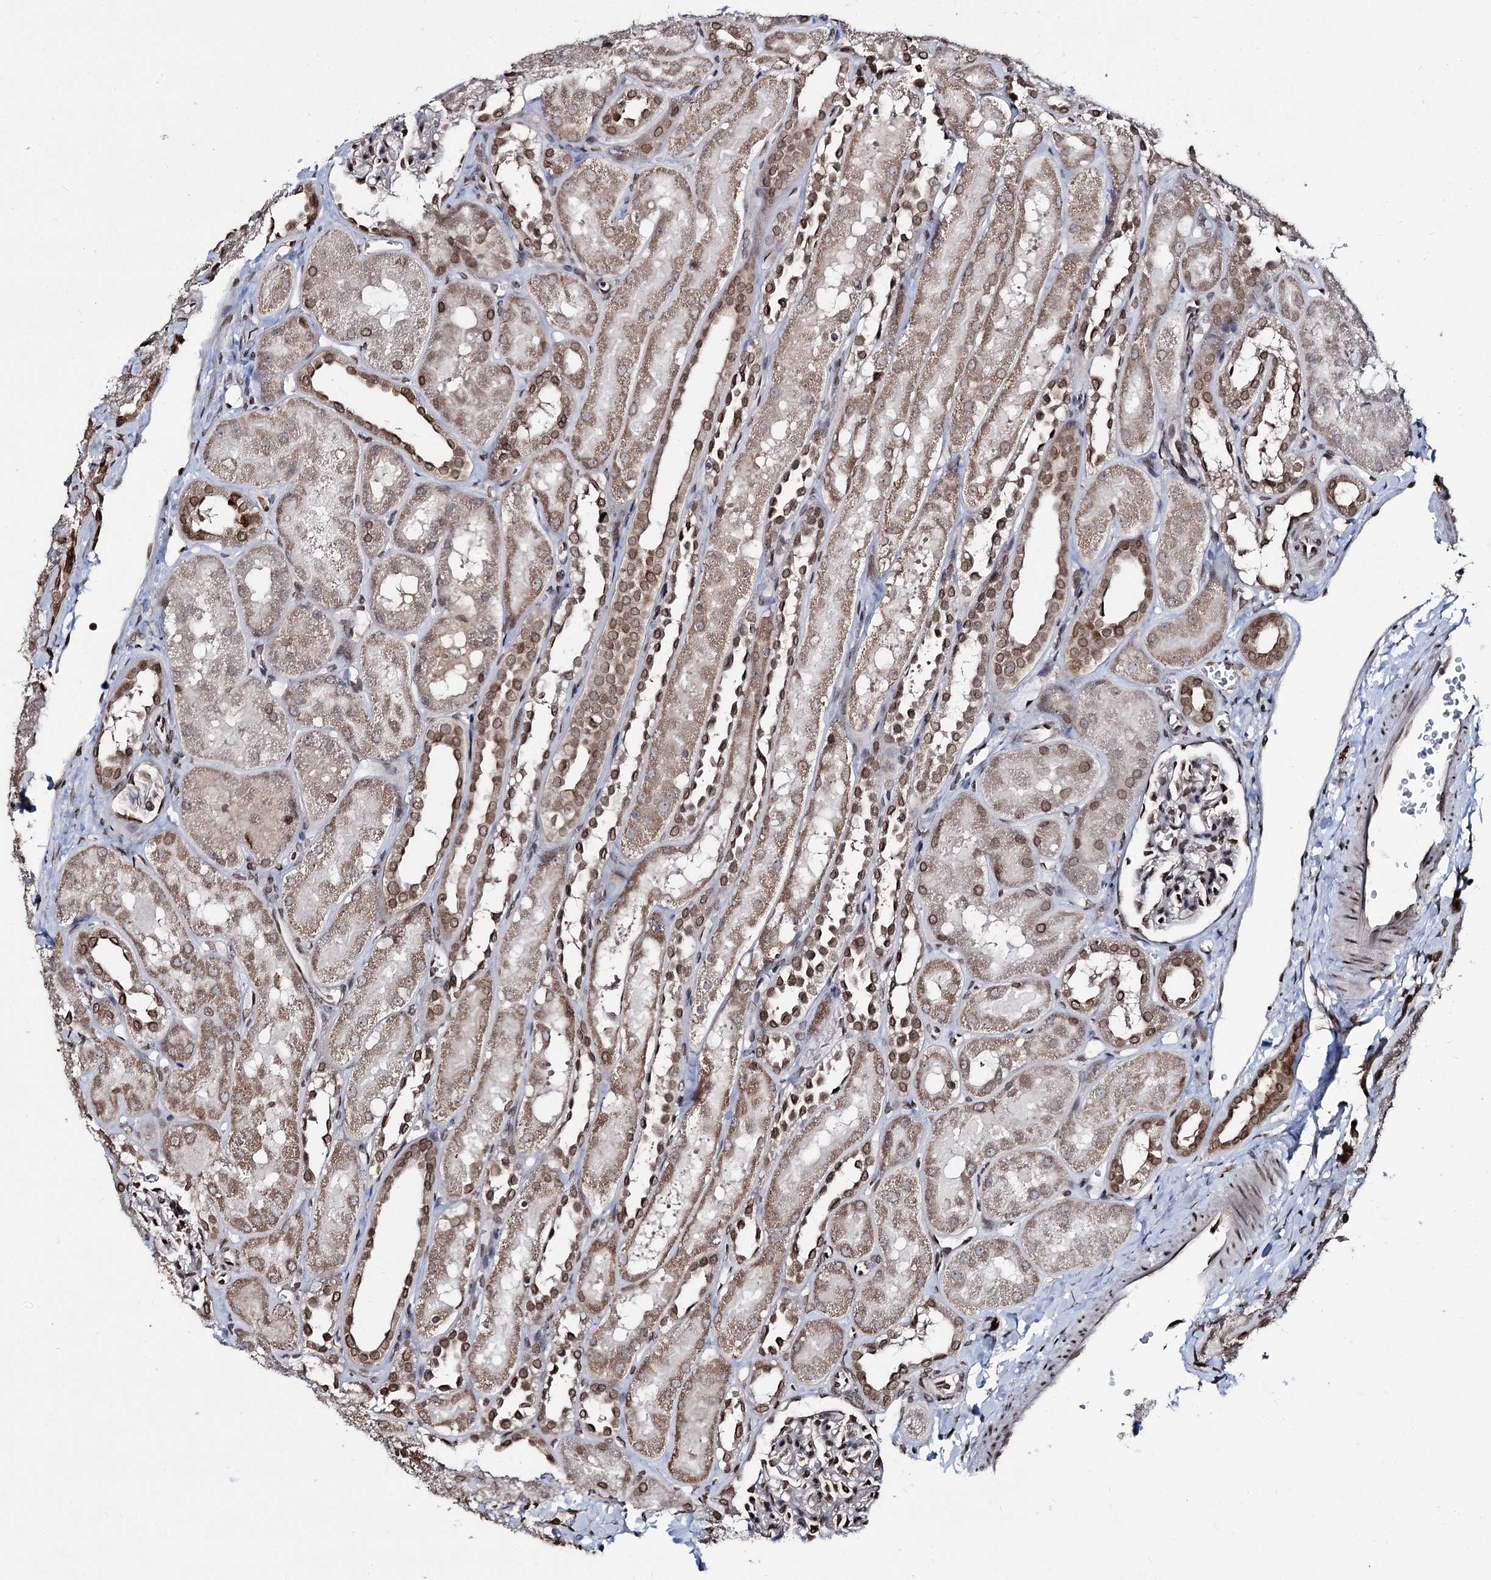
{"staining": {"intensity": "moderate", "quantity": ">75%", "location": "nuclear"}, "tissue": "kidney", "cell_type": "Cells in glomeruli", "image_type": "normal", "snomed": [{"axis": "morphology", "description": "Normal tissue, NOS"}, {"axis": "topography", "description": "Kidney"}, {"axis": "topography", "description": "Urinary bladder"}], "caption": "Kidney stained with a brown dye demonstrates moderate nuclear positive staining in about >75% of cells in glomeruli.", "gene": "RNF6", "patient": {"sex": "male", "age": 16}}